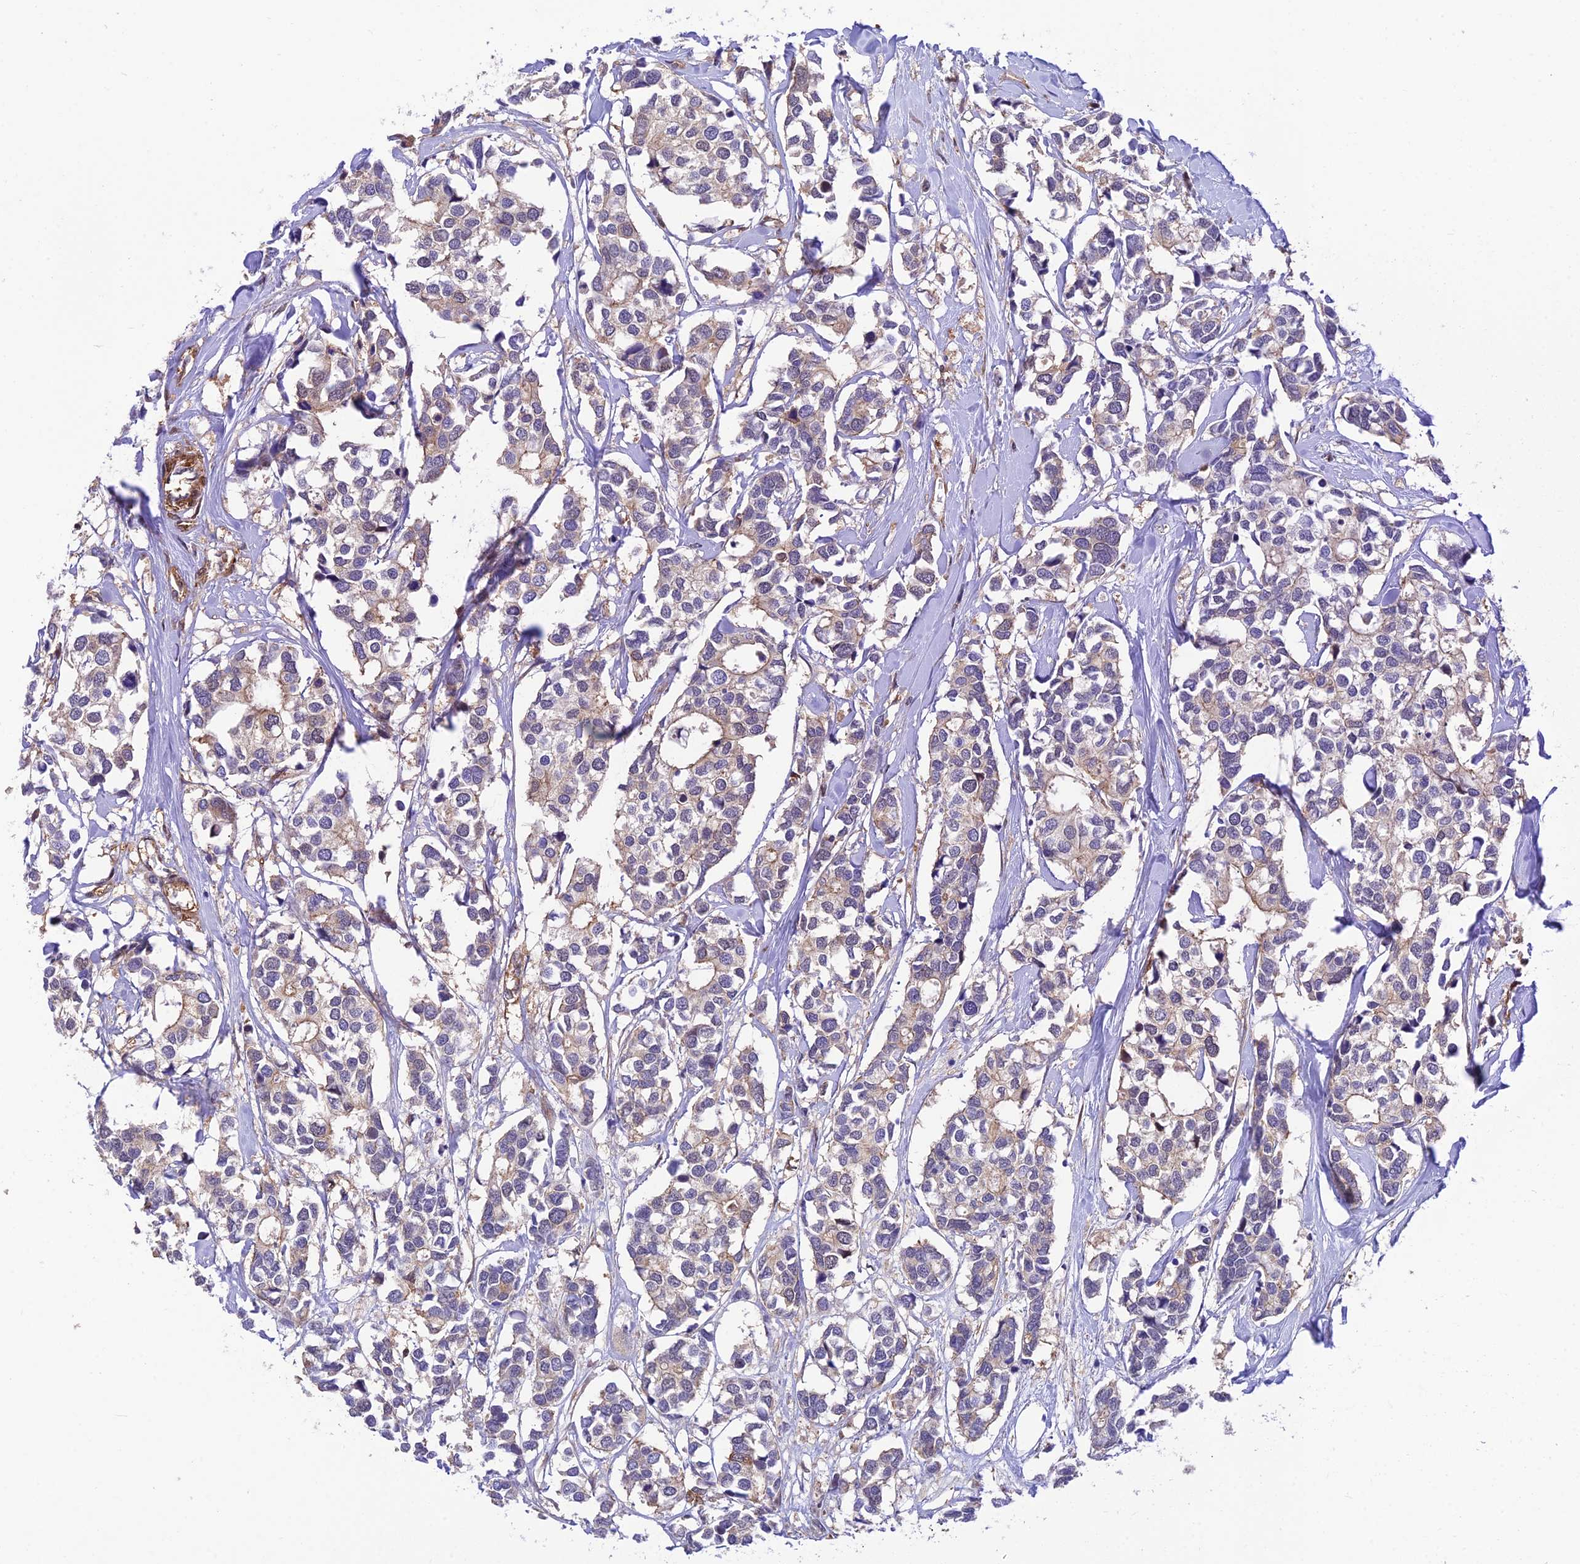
{"staining": {"intensity": "moderate", "quantity": "<25%", "location": "cytoplasmic/membranous"}, "tissue": "breast cancer", "cell_type": "Tumor cells", "image_type": "cancer", "snomed": [{"axis": "morphology", "description": "Duct carcinoma"}, {"axis": "topography", "description": "Breast"}], "caption": "Brown immunohistochemical staining in human breast infiltrating ductal carcinoma shows moderate cytoplasmic/membranous positivity in approximately <25% of tumor cells. The protein of interest is shown in brown color, while the nuclei are stained blue.", "gene": "EVI5L", "patient": {"sex": "female", "age": 83}}